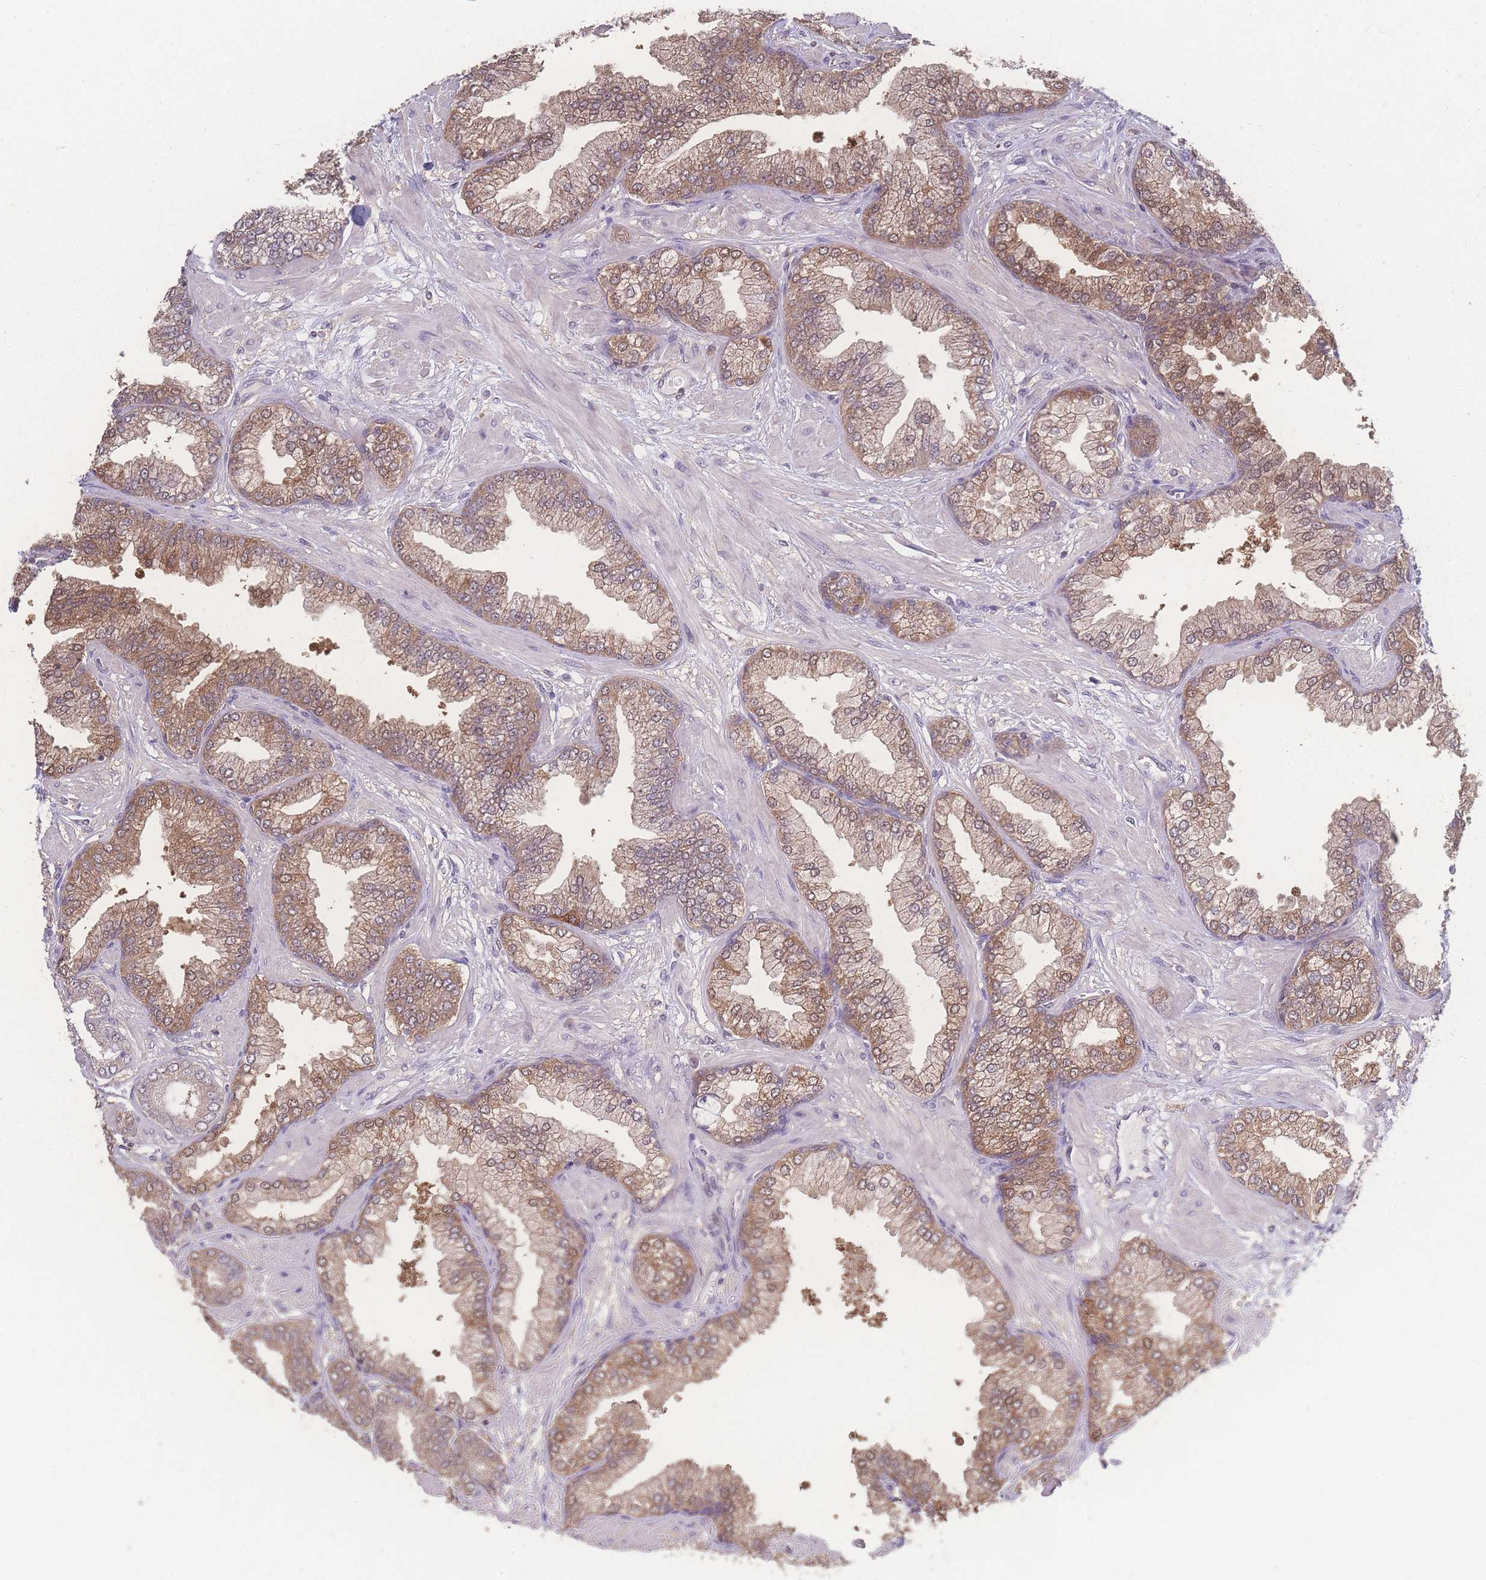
{"staining": {"intensity": "moderate", "quantity": ">75%", "location": "cytoplasmic/membranous"}, "tissue": "prostate cancer", "cell_type": "Tumor cells", "image_type": "cancer", "snomed": [{"axis": "morphology", "description": "Adenocarcinoma, Low grade"}, {"axis": "topography", "description": "Prostate"}], "caption": "Prostate cancer (adenocarcinoma (low-grade)) stained for a protein (brown) reveals moderate cytoplasmic/membranous positive expression in about >75% of tumor cells.", "gene": "GIPR", "patient": {"sex": "male", "age": 55}}